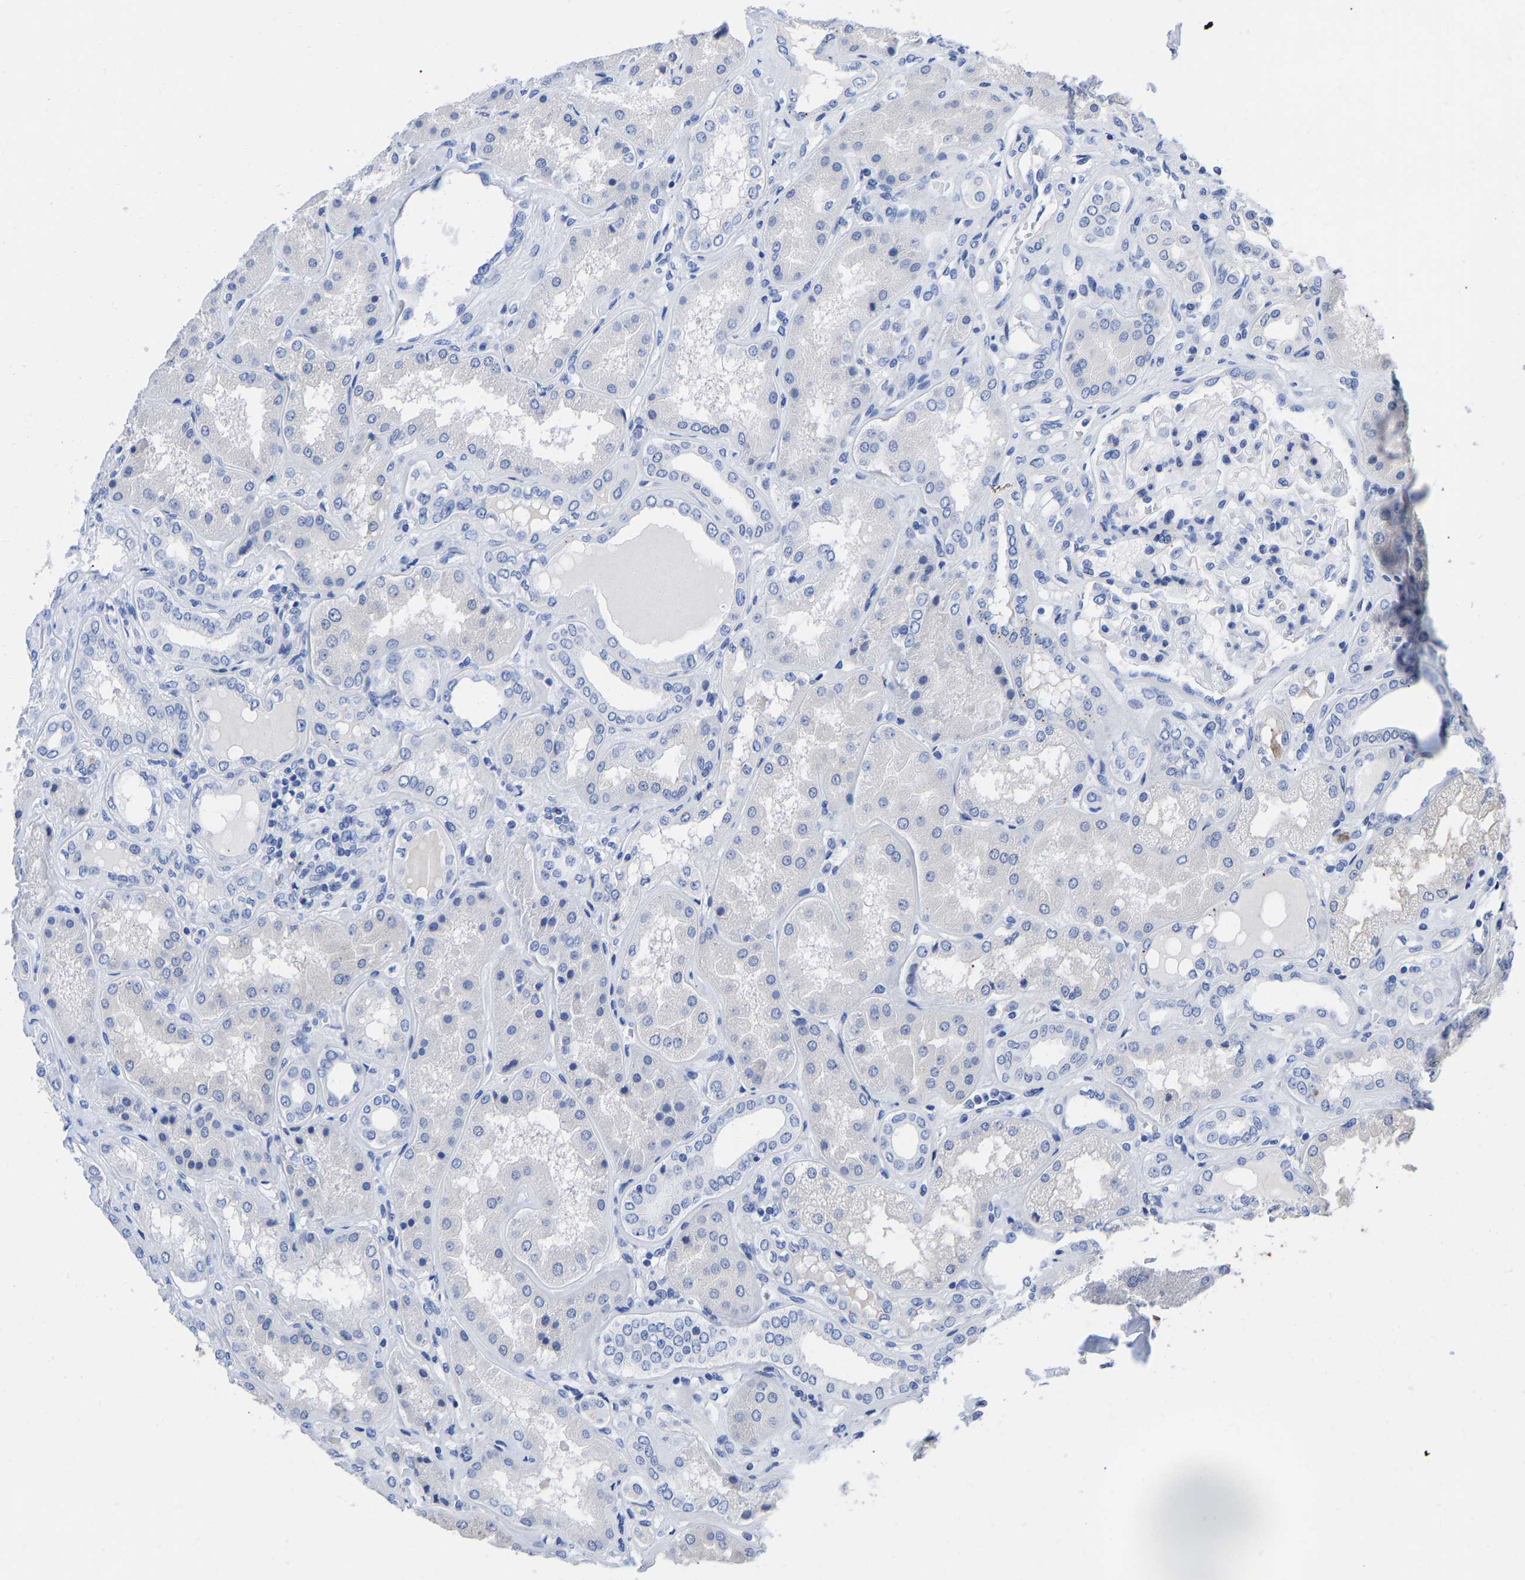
{"staining": {"intensity": "negative", "quantity": "none", "location": "none"}, "tissue": "kidney", "cell_type": "Cells in glomeruli", "image_type": "normal", "snomed": [{"axis": "morphology", "description": "Normal tissue, NOS"}, {"axis": "topography", "description": "Kidney"}], "caption": "IHC of normal human kidney displays no positivity in cells in glomeruli. (DAB immunohistochemistry (IHC) with hematoxylin counter stain).", "gene": "GPA33", "patient": {"sex": "female", "age": 56}}